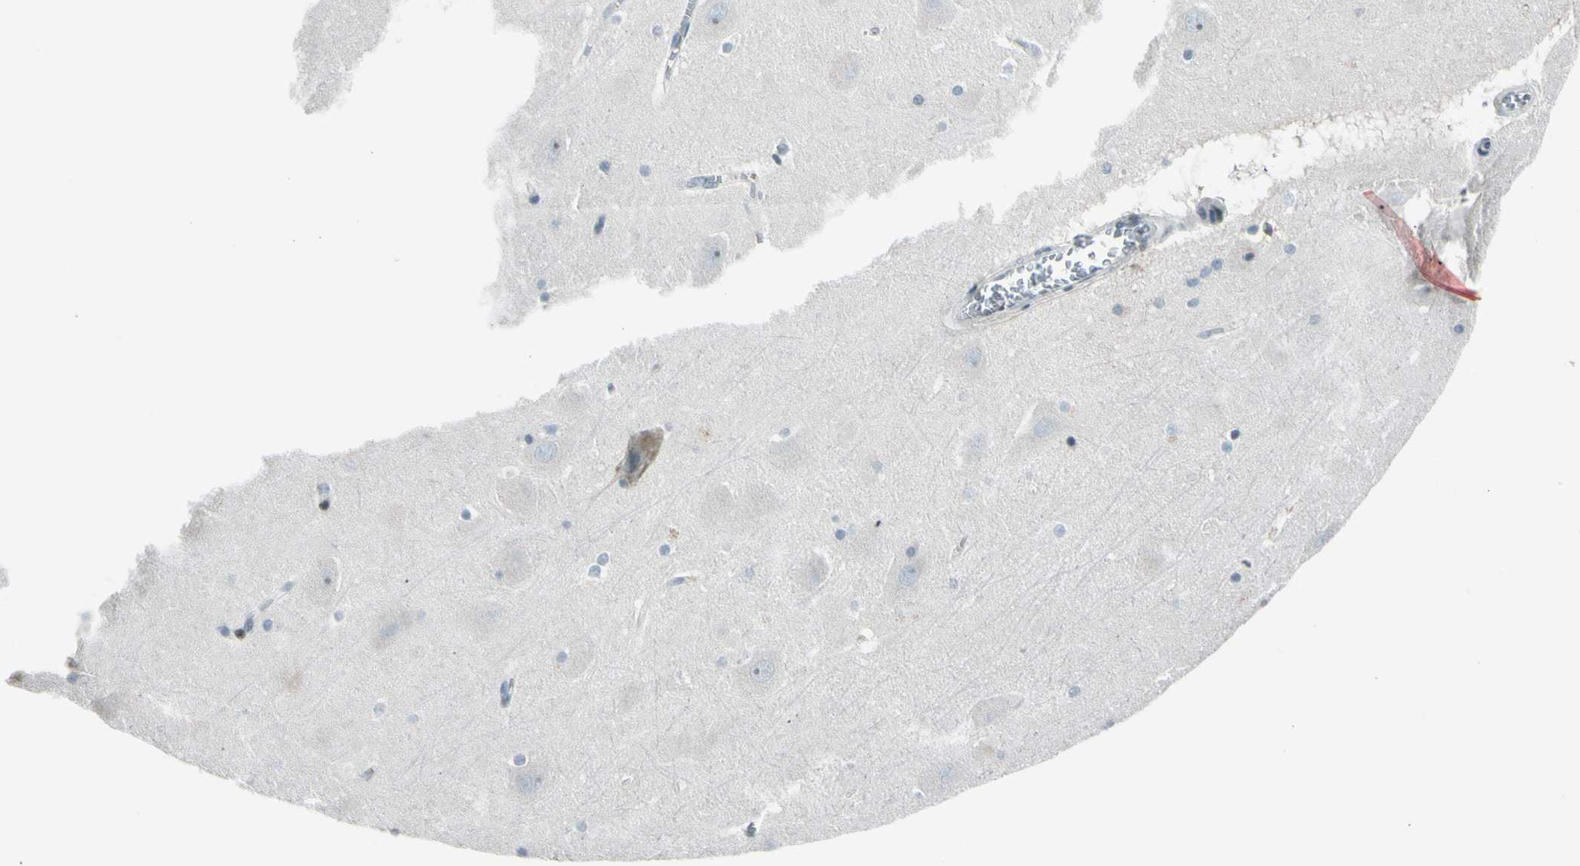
{"staining": {"intensity": "negative", "quantity": "none", "location": "none"}, "tissue": "hippocampus", "cell_type": "Glial cells", "image_type": "normal", "snomed": [{"axis": "morphology", "description": "Normal tissue, NOS"}, {"axis": "topography", "description": "Hippocampus"}], "caption": "DAB (3,3'-diaminobenzidine) immunohistochemical staining of normal hippocampus reveals no significant expression in glial cells.", "gene": "PDPN", "patient": {"sex": "male", "age": 45}}